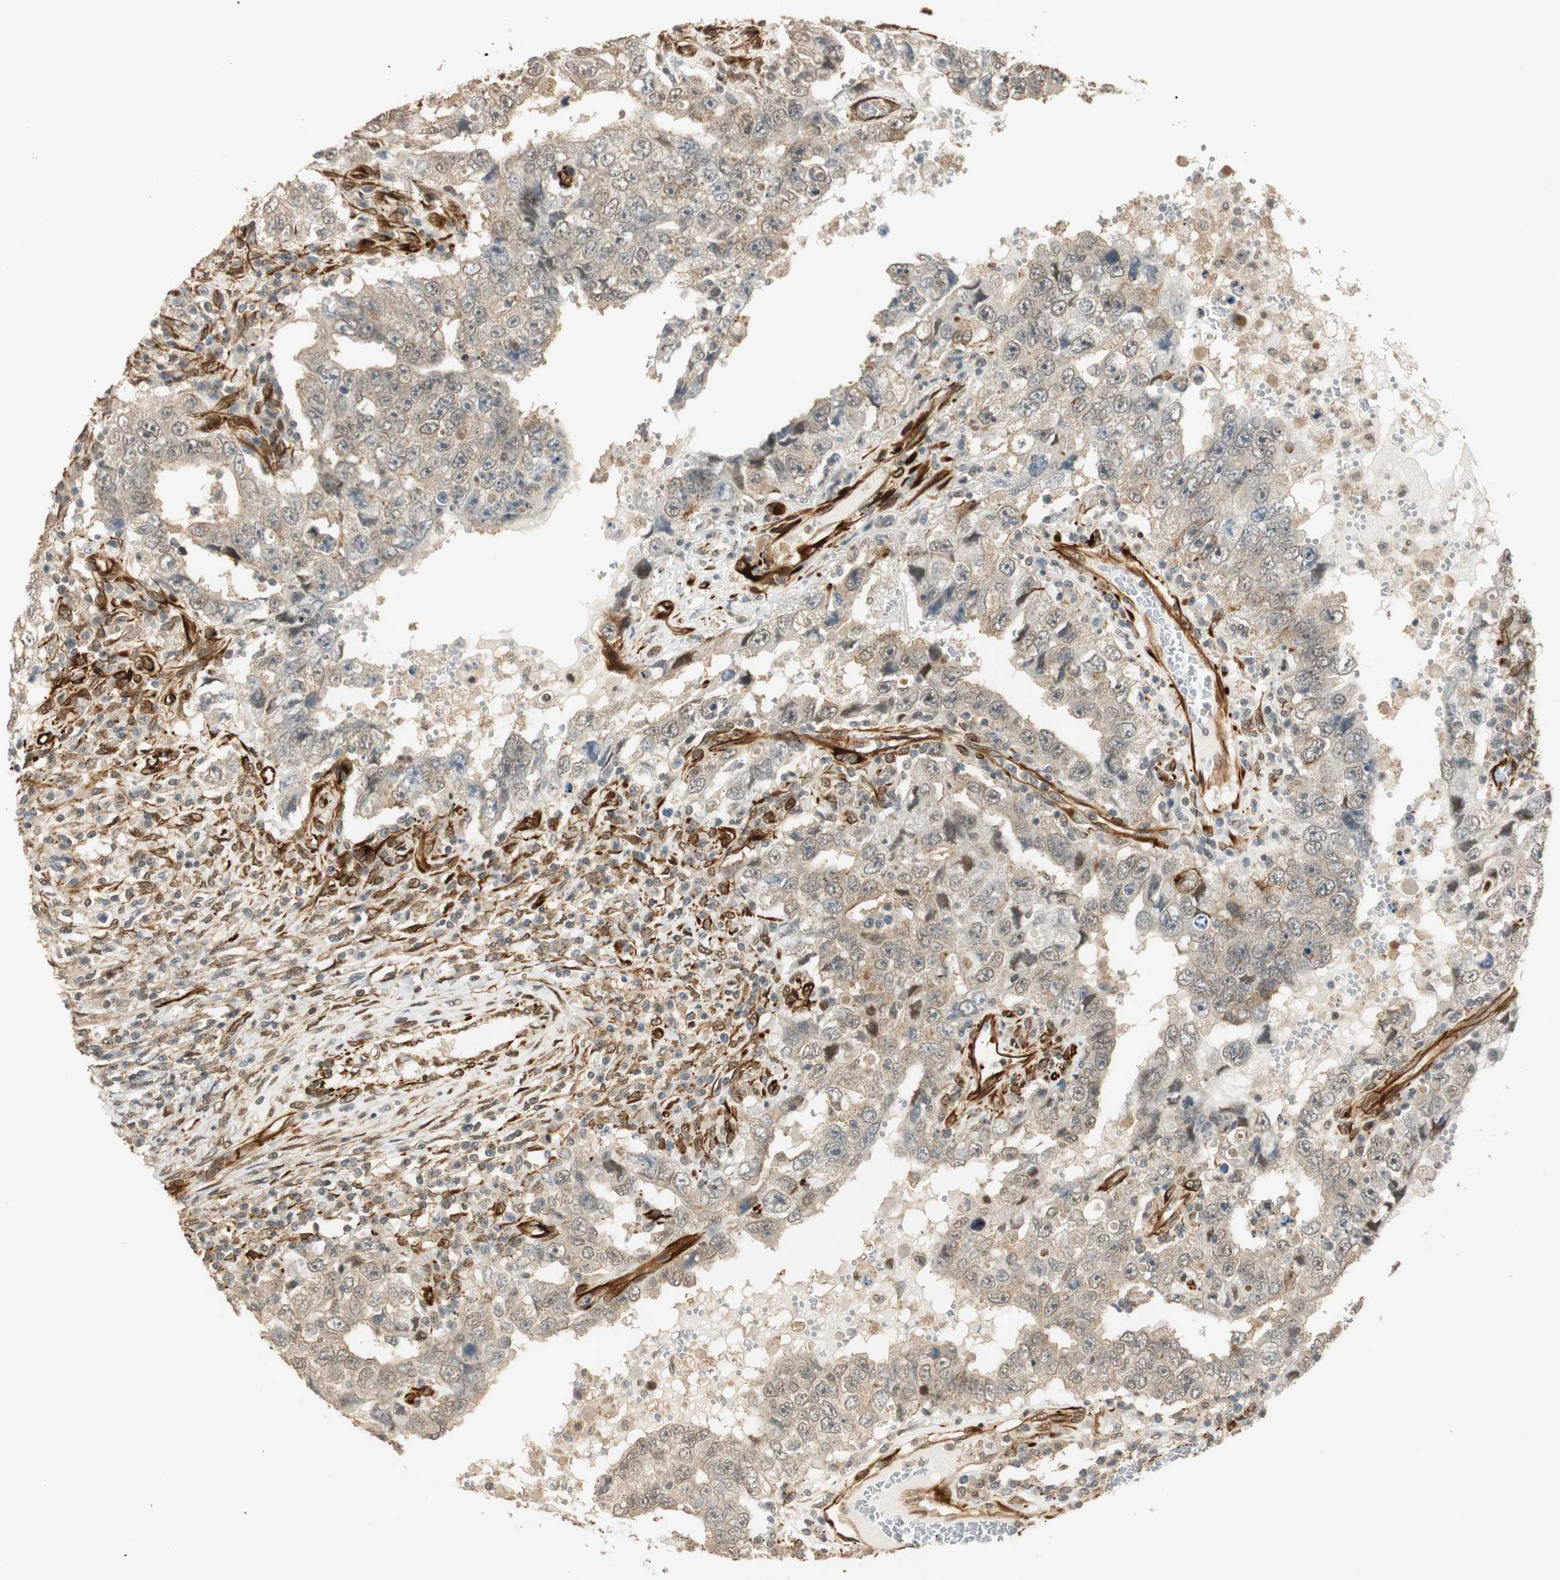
{"staining": {"intensity": "negative", "quantity": "none", "location": "none"}, "tissue": "testis cancer", "cell_type": "Tumor cells", "image_type": "cancer", "snomed": [{"axis": "morphology", "description": "Carcinoma, Embryonal, NOS"}, {"axis": "topography", "description": "Testis"}], "caption": "Immunohistochemistry of testis cancer displays no positivity in tumor cells. Nuclei are stained in blue.", "gene": "NES", "patient": {"sex": "male", "age": 26}}